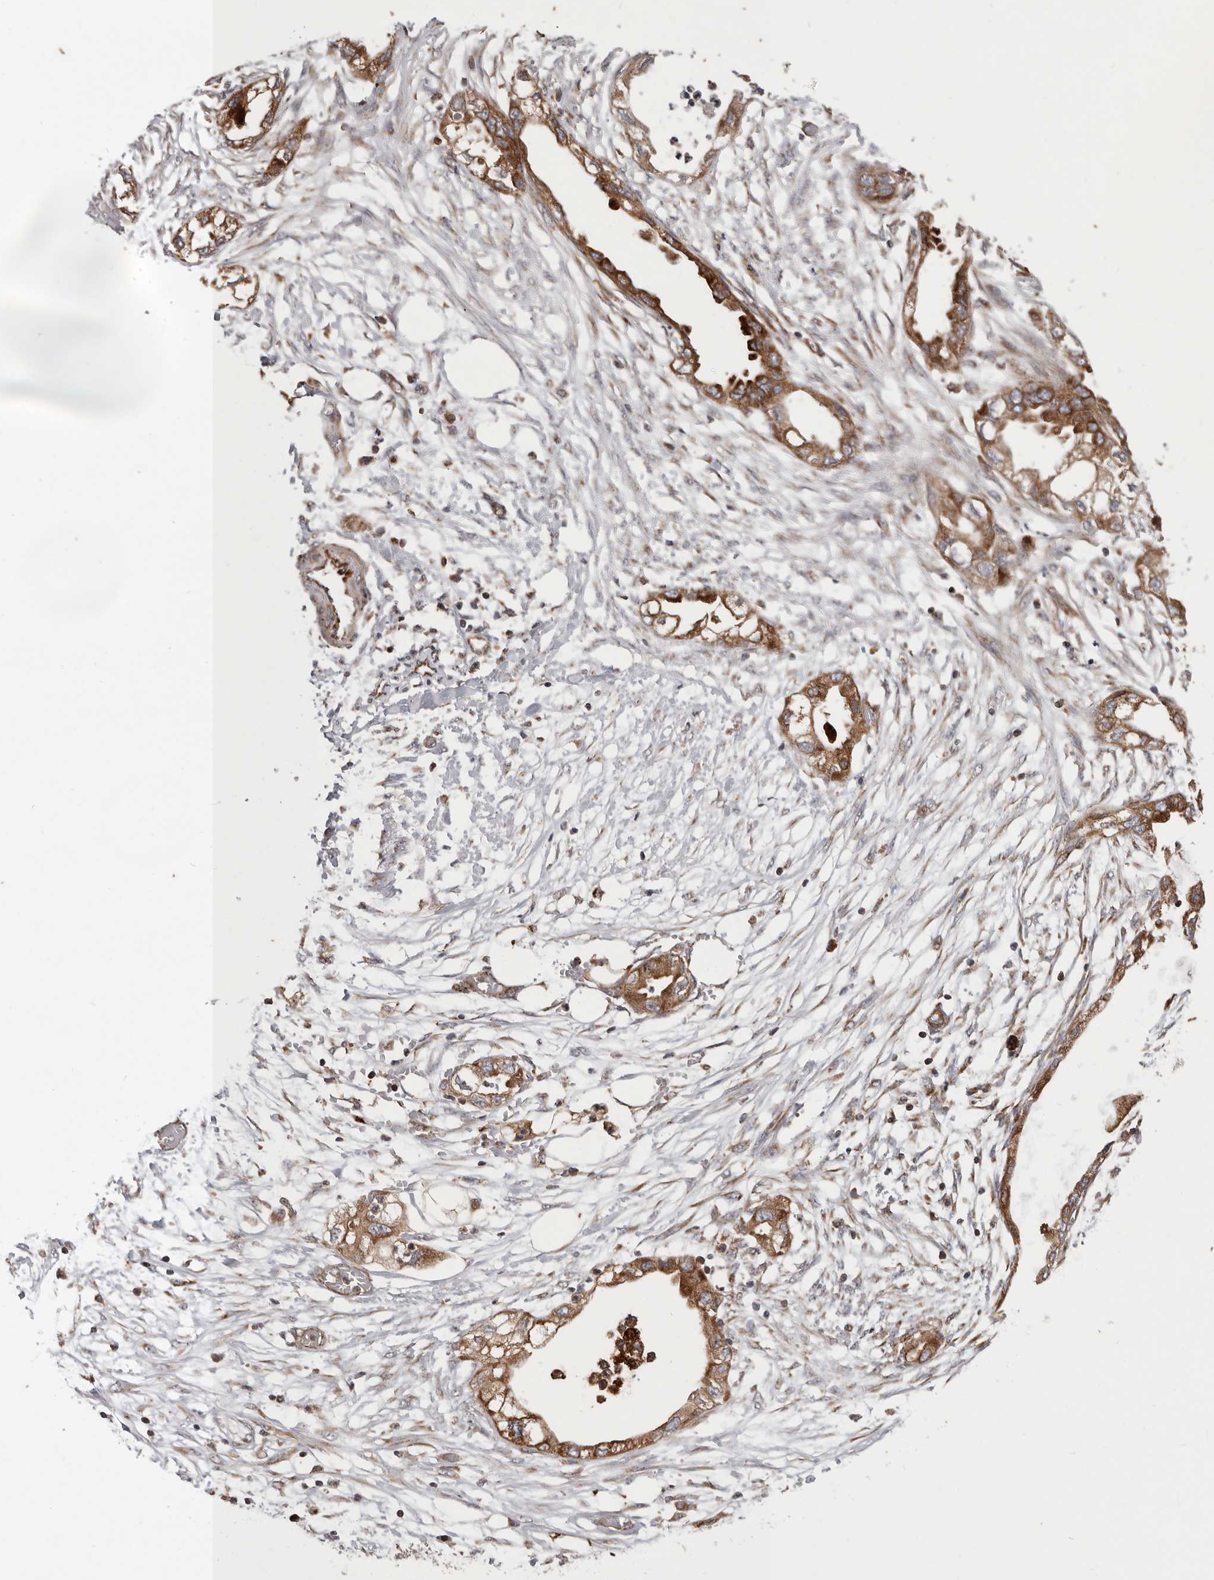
{"staining": {"intensity": "strong", "quantity": ">75%", "location": "cytoplasmic/membranous"}, "tissue": "endometrial cancer", "cell_type": "Tumor cells", "image_type": "cancer", "snomed": [{"axis": "morphology", "description": "Adenocarcinoma, NOS"}, {"axis": "morphology", "description": "Adenocarcinoma, metastatic, NOS"}, {"axis": "topography", "description": "Adipose tissue"}, {"axis": "topography", "description": "Endometrium"}], "caption": "This is a micrograph of IHC staining of metastatic adenocarcinoma (endometrial), which shows strong staining in the cytoplasmic/membranous of tumor cells.", "gene": "MRPS10", "patient": {"sex": "female", "age": 67}}